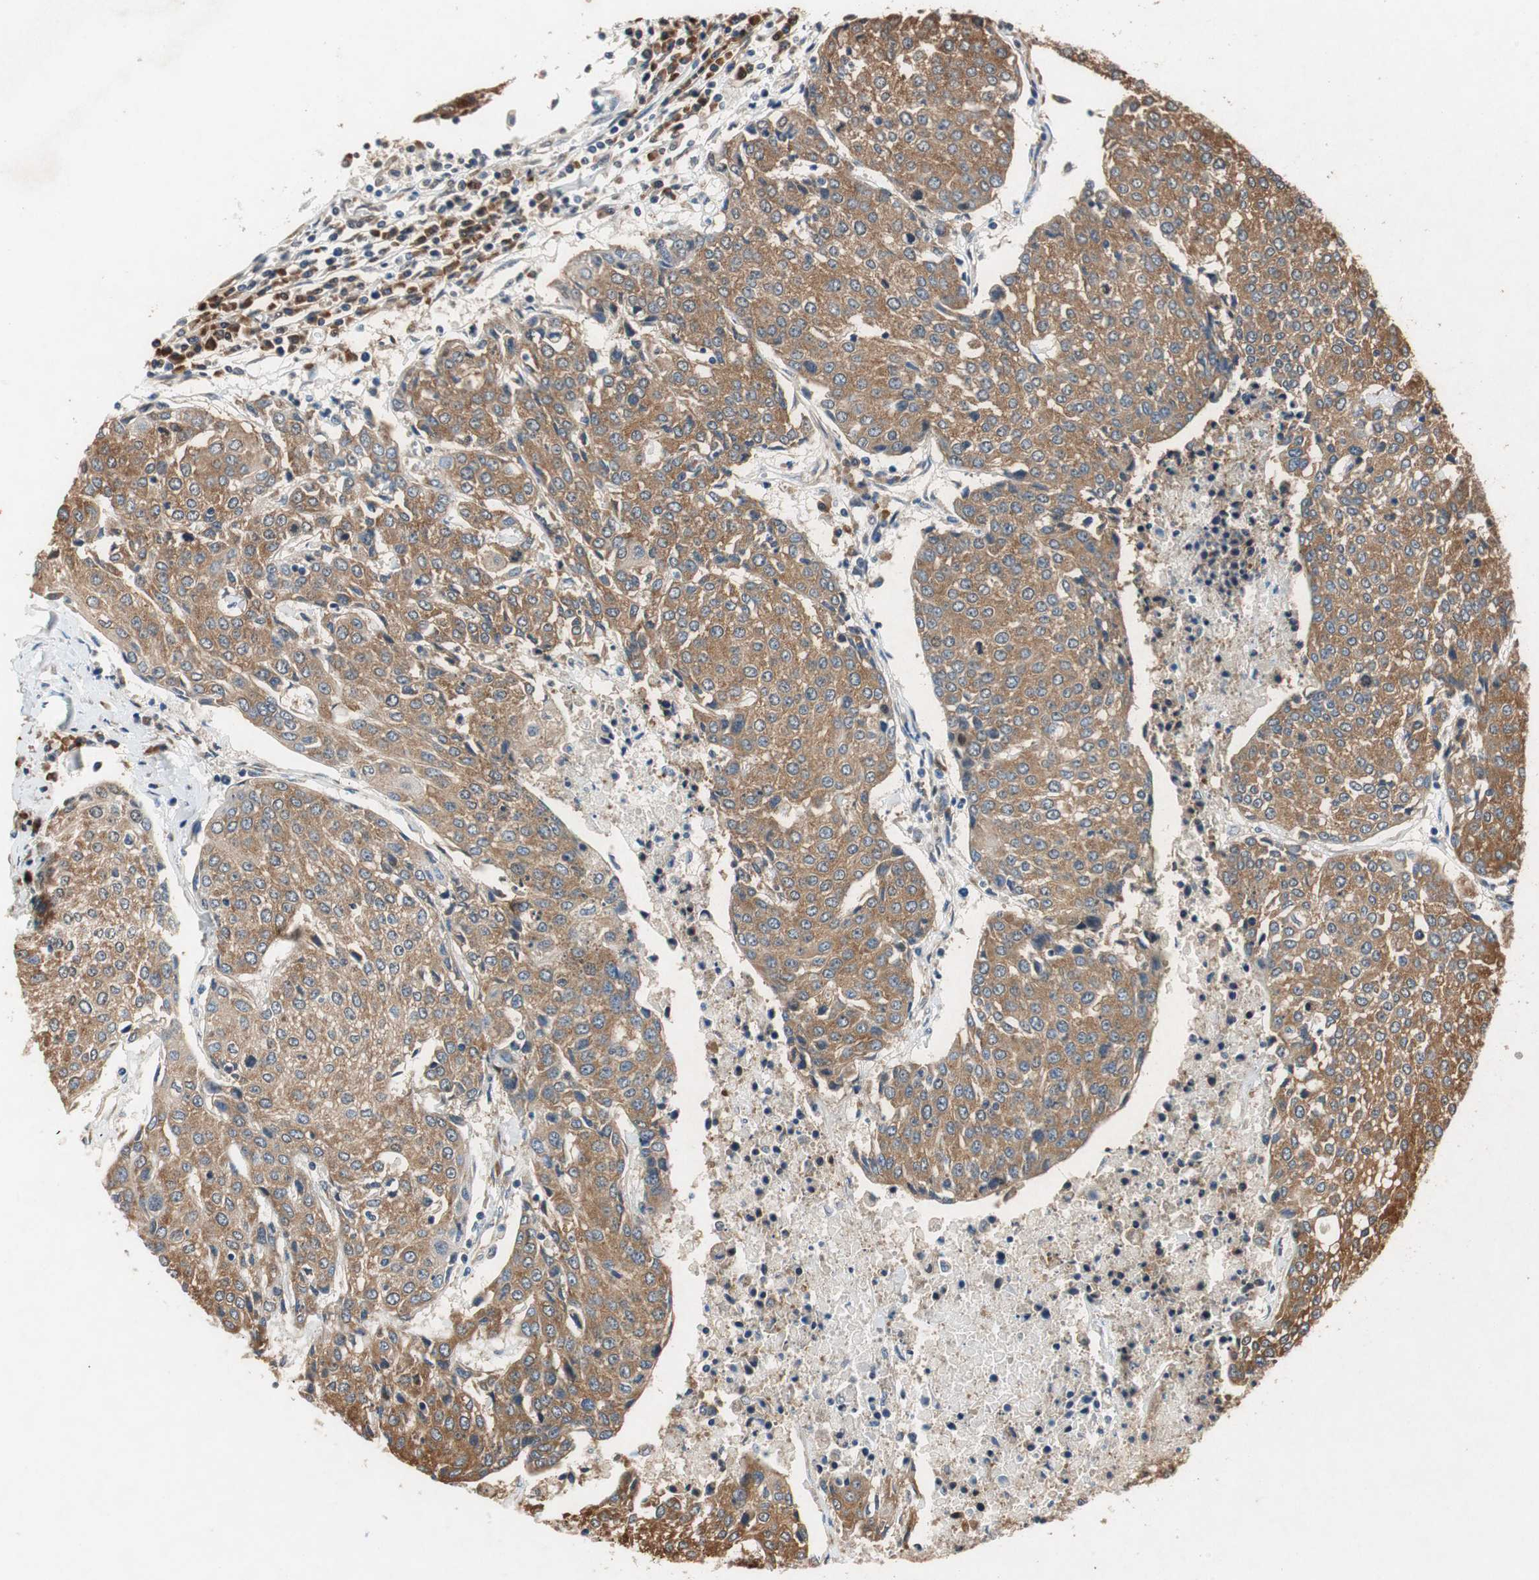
{"staining": {"intensity": "moderate", "quantity": ">75%", "location": "cytoplasmic/membranous"}, "tissue": "urothelial cancer", "cell_type": "Tumor cells", "image_type": "cancer", "snomed": [{"axis": "morphology", "description": "Urothelial carcinoma, High grade"}, {"axis": "topography", "description": "Urinary bladder"}], "caption": "Immunohistochemistry histopathology image of neoplastic tissue: human high-grade urothelial carcinoma stained using IHC exhibits medium levels of moderate protein expression localized specifically in the cytoplasmic/membranous of tumor cells, appearing as a cytoplasmic/membranous brown color.", "gene": "RPL35", "patient": {"sex": "female", "age": 85}}